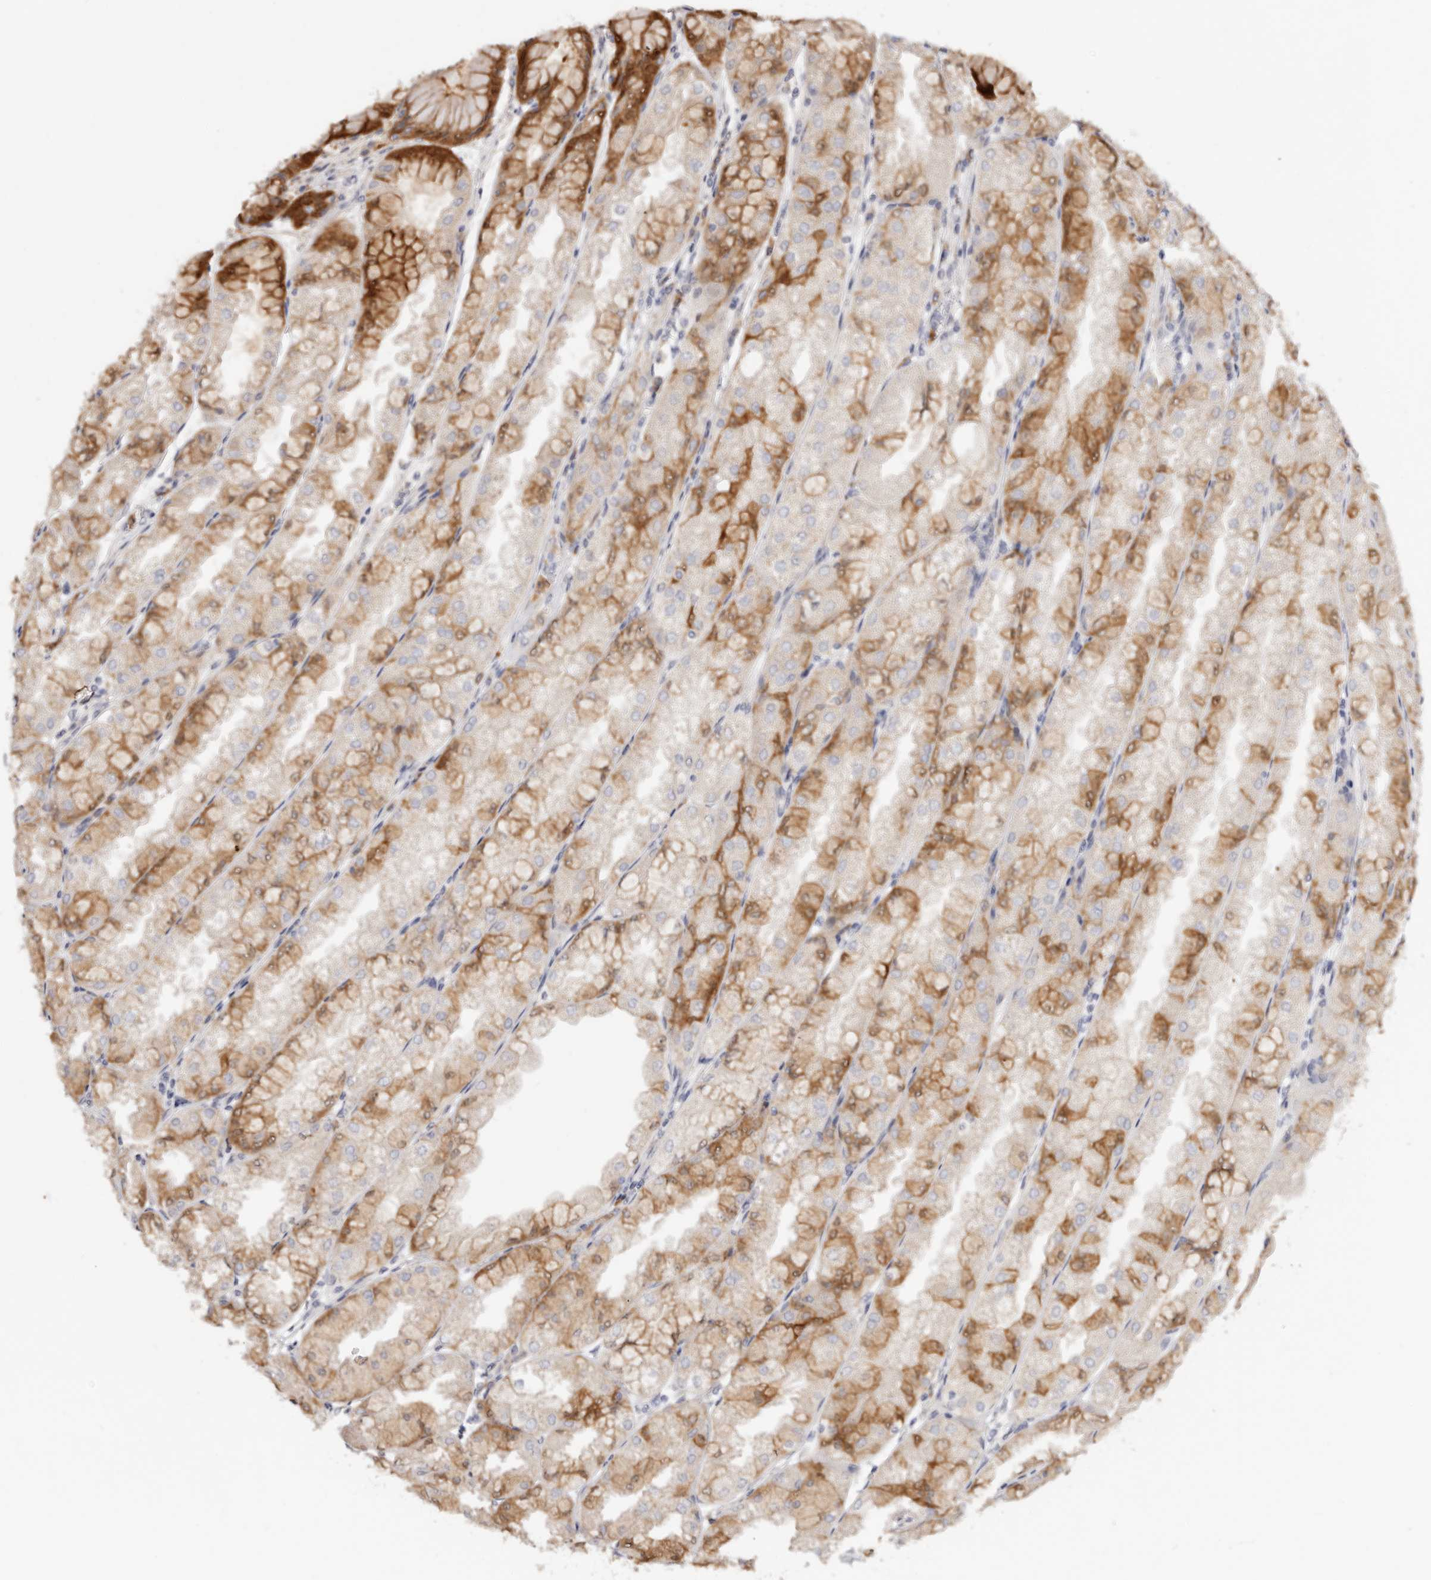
{"staining": {"intensity": "strong", "quantity": "25%-75%", "location": "cytoplasmic/membranous"}, "tissue": "stomach", "cell_type": "Glandular cells", "image_type": "normal", "snomed": [{"axis": "morphology", "description": "Normal tissue, NOS"}, {"axis": "topography", "description": "Stomach, upper"}], "caption": "The photomicrograph demonstrates immunohistochemical staining of unremarkable stomach. There is strong cytoplasmic/membranous expression is identified in about 25%-75% of glandular cells. Nuclei are stained in blue.", "gene": "BCL2L15", "patient": {"sex": "male", "age": 47}}